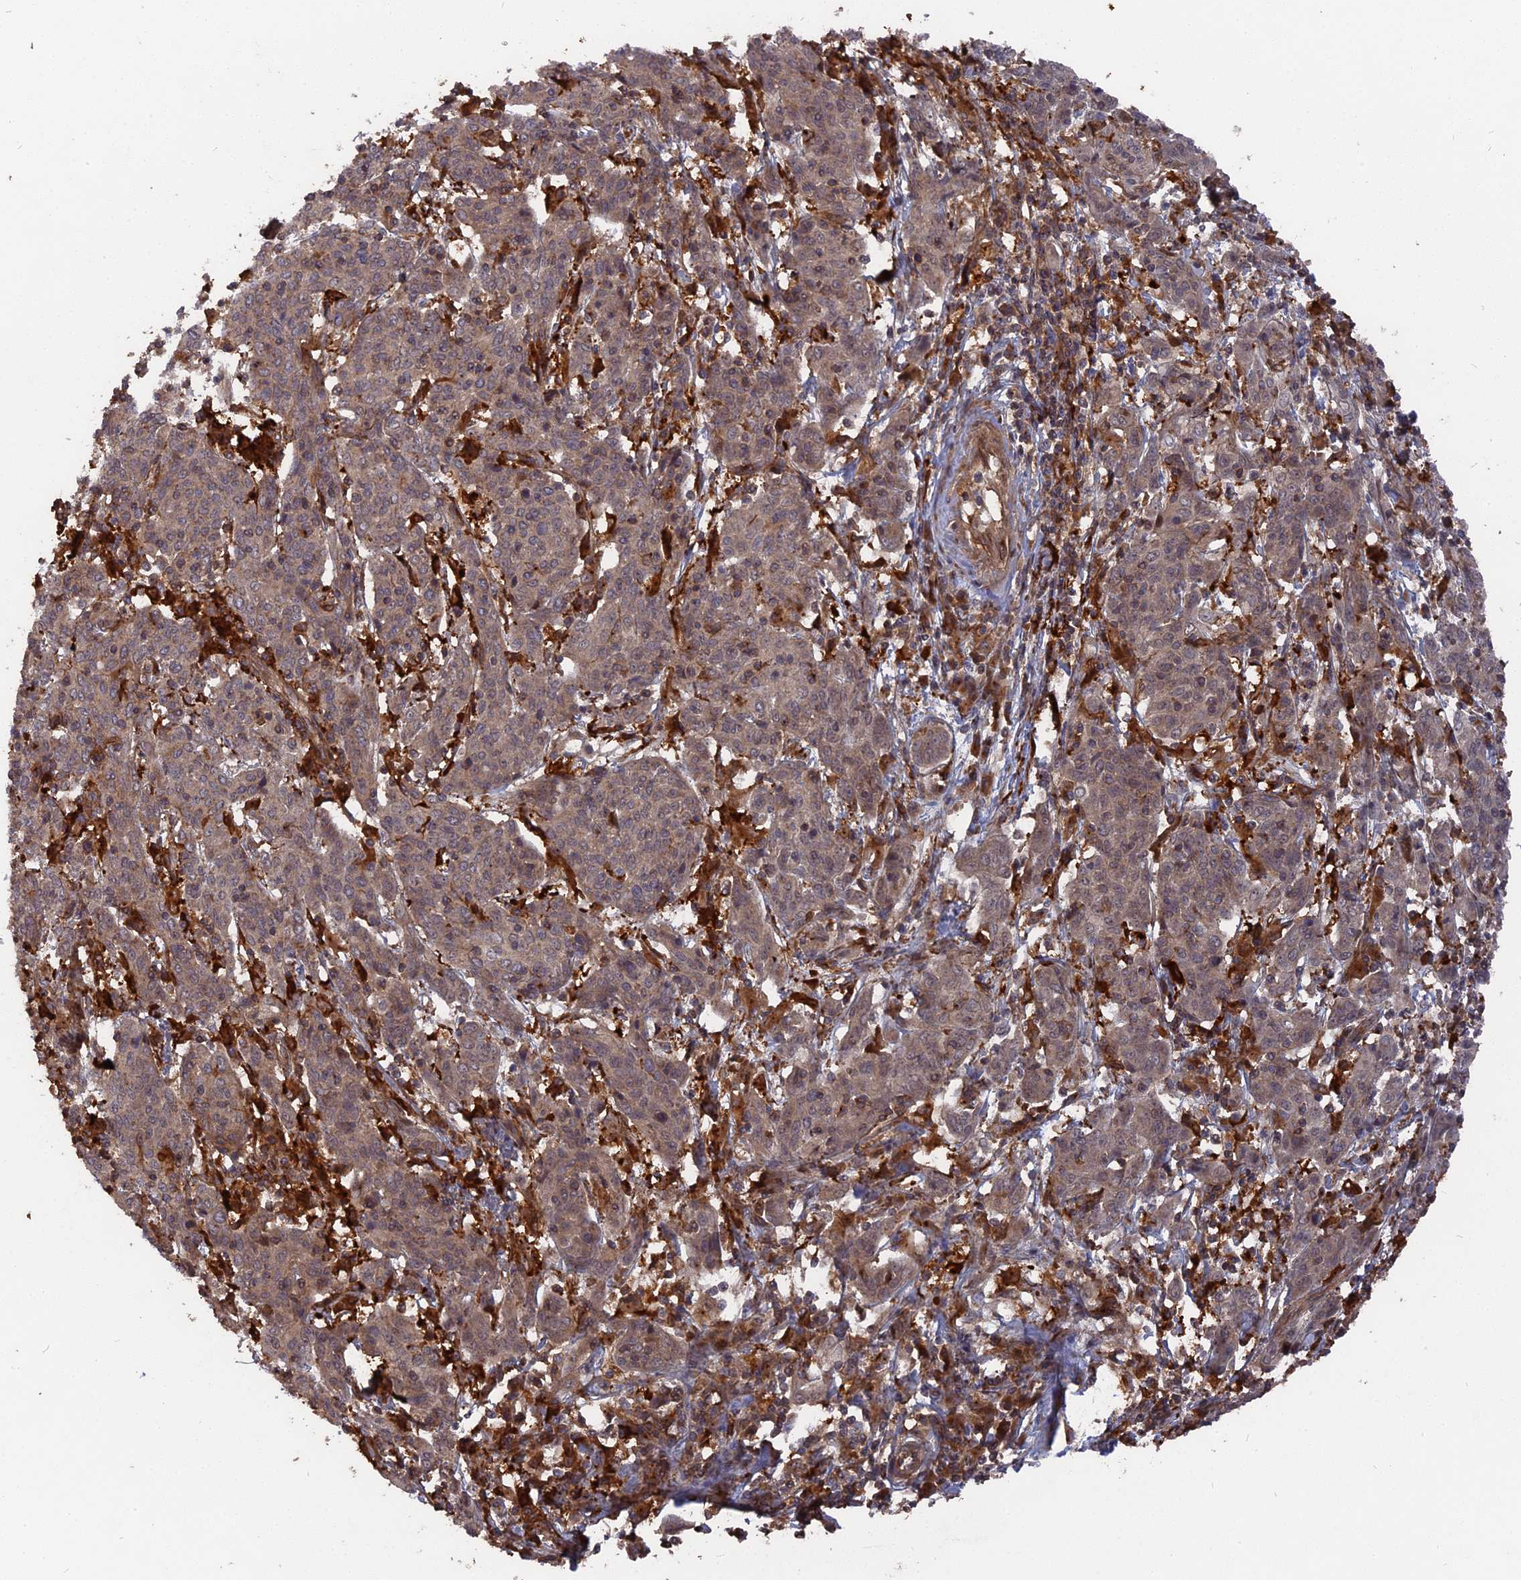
{"staining": {"intensity": "weak", "quantity": "<25%", "location": "cytoplasmic/membranous"}, "tissue": "cervical cancer", "cell_type": "Tumor cells", "image_type": "cancer", "snomed": [{"axis": "morphology", "description": "Squamous cell carcinoma, NOS"}, {"axis": "topography", "description": "Cervix"}], "caption": "Tumor cells are negative for protein expression in human cervical cancer (squamous cell carcinoma).", "gene": "DEF8", "patient": {"sex": "female", "age": 67}}